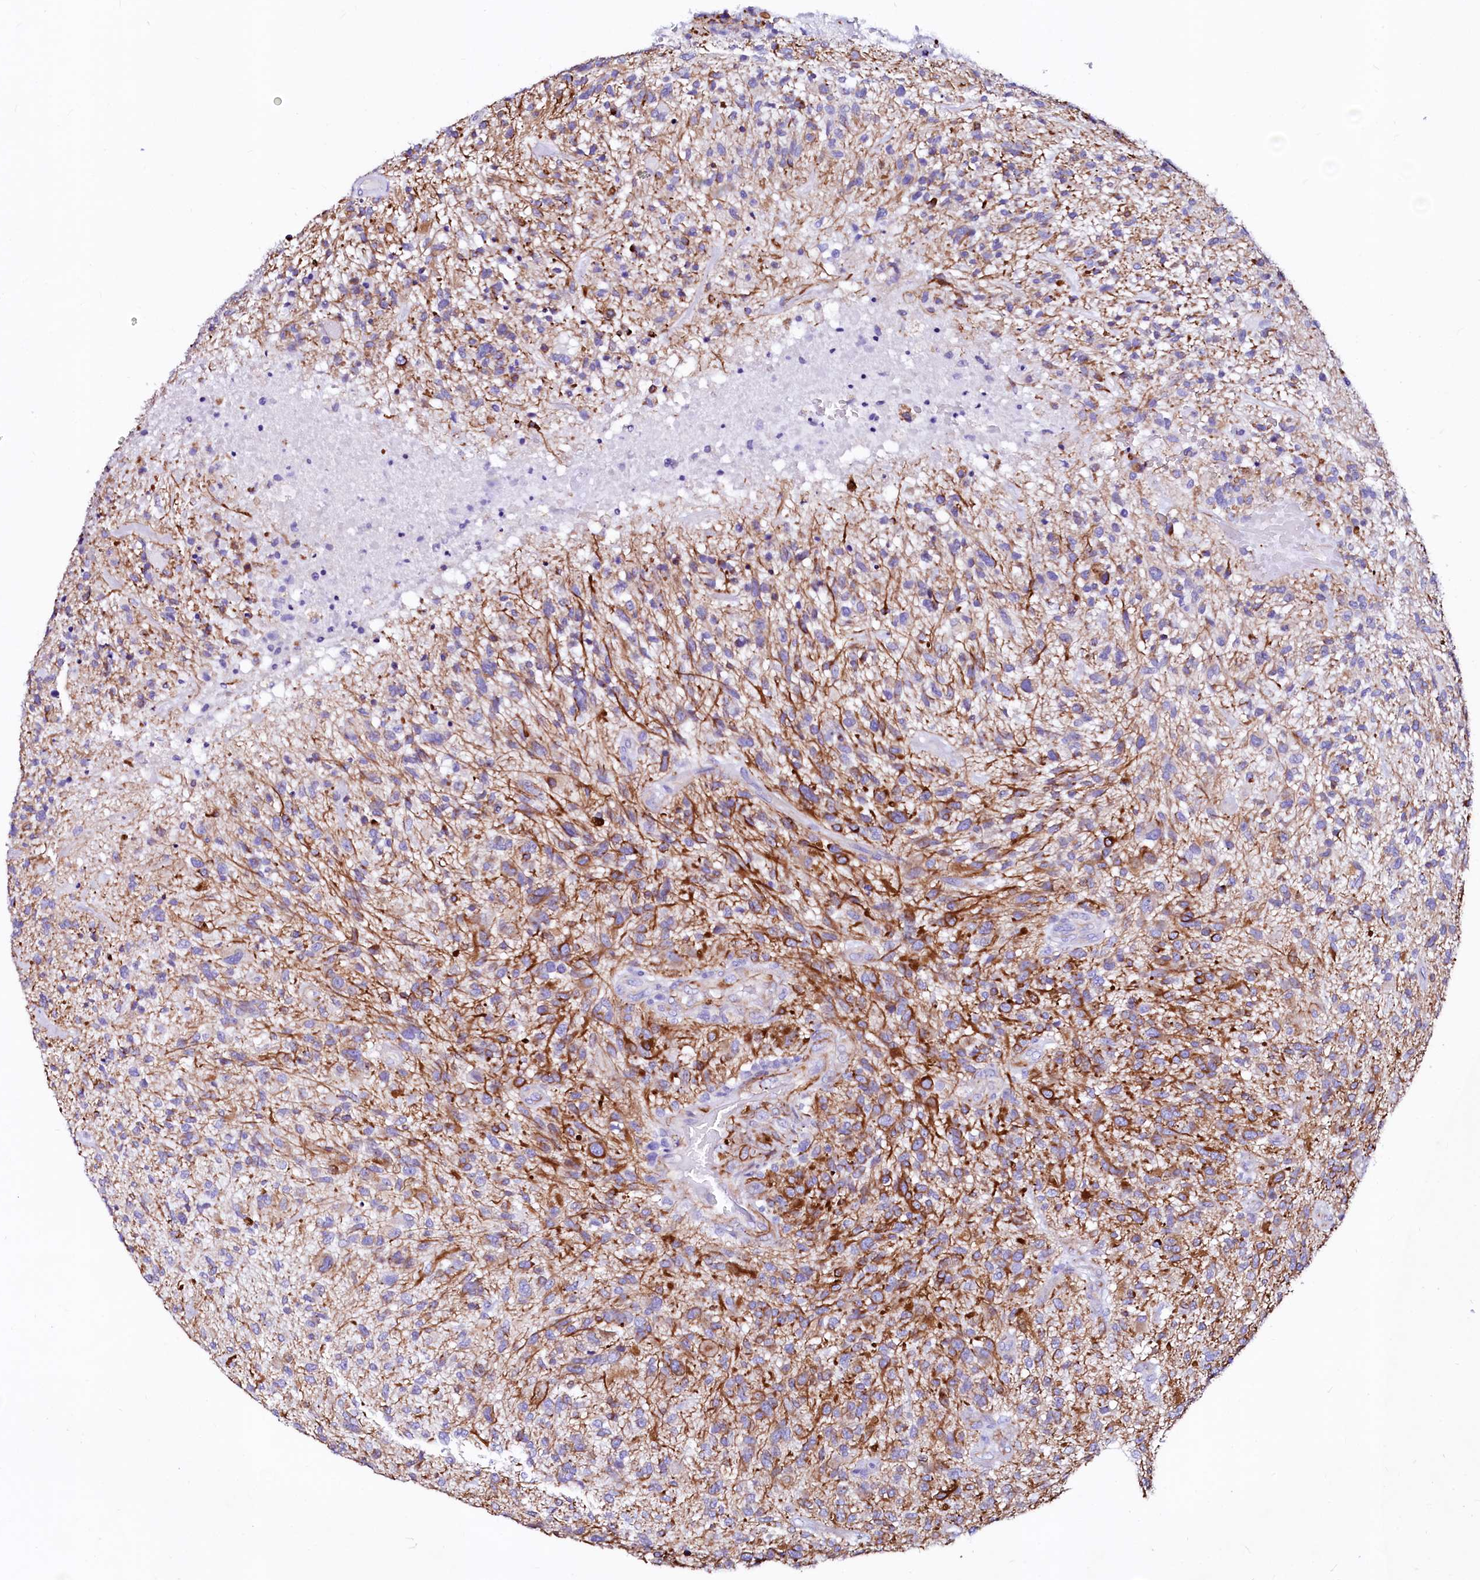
{"staining": {"intensity": "negative", "quantity": "none", "location": "none"}, "tissue": "glioma", "cell_type": "Tumor cells", "image_type": "cancer", "snomed": [{"axis": "morphology", "description": "Glioma, malignant, High grade"}, {"axis": "topography", "description": "Brain"}], "caption": "Malignant high-grade glioma stained for a protein using IHC demonstrates no positivity tumor cells.", "gene": "SFR1", "patient": {"sex": "male", "age": 47}}